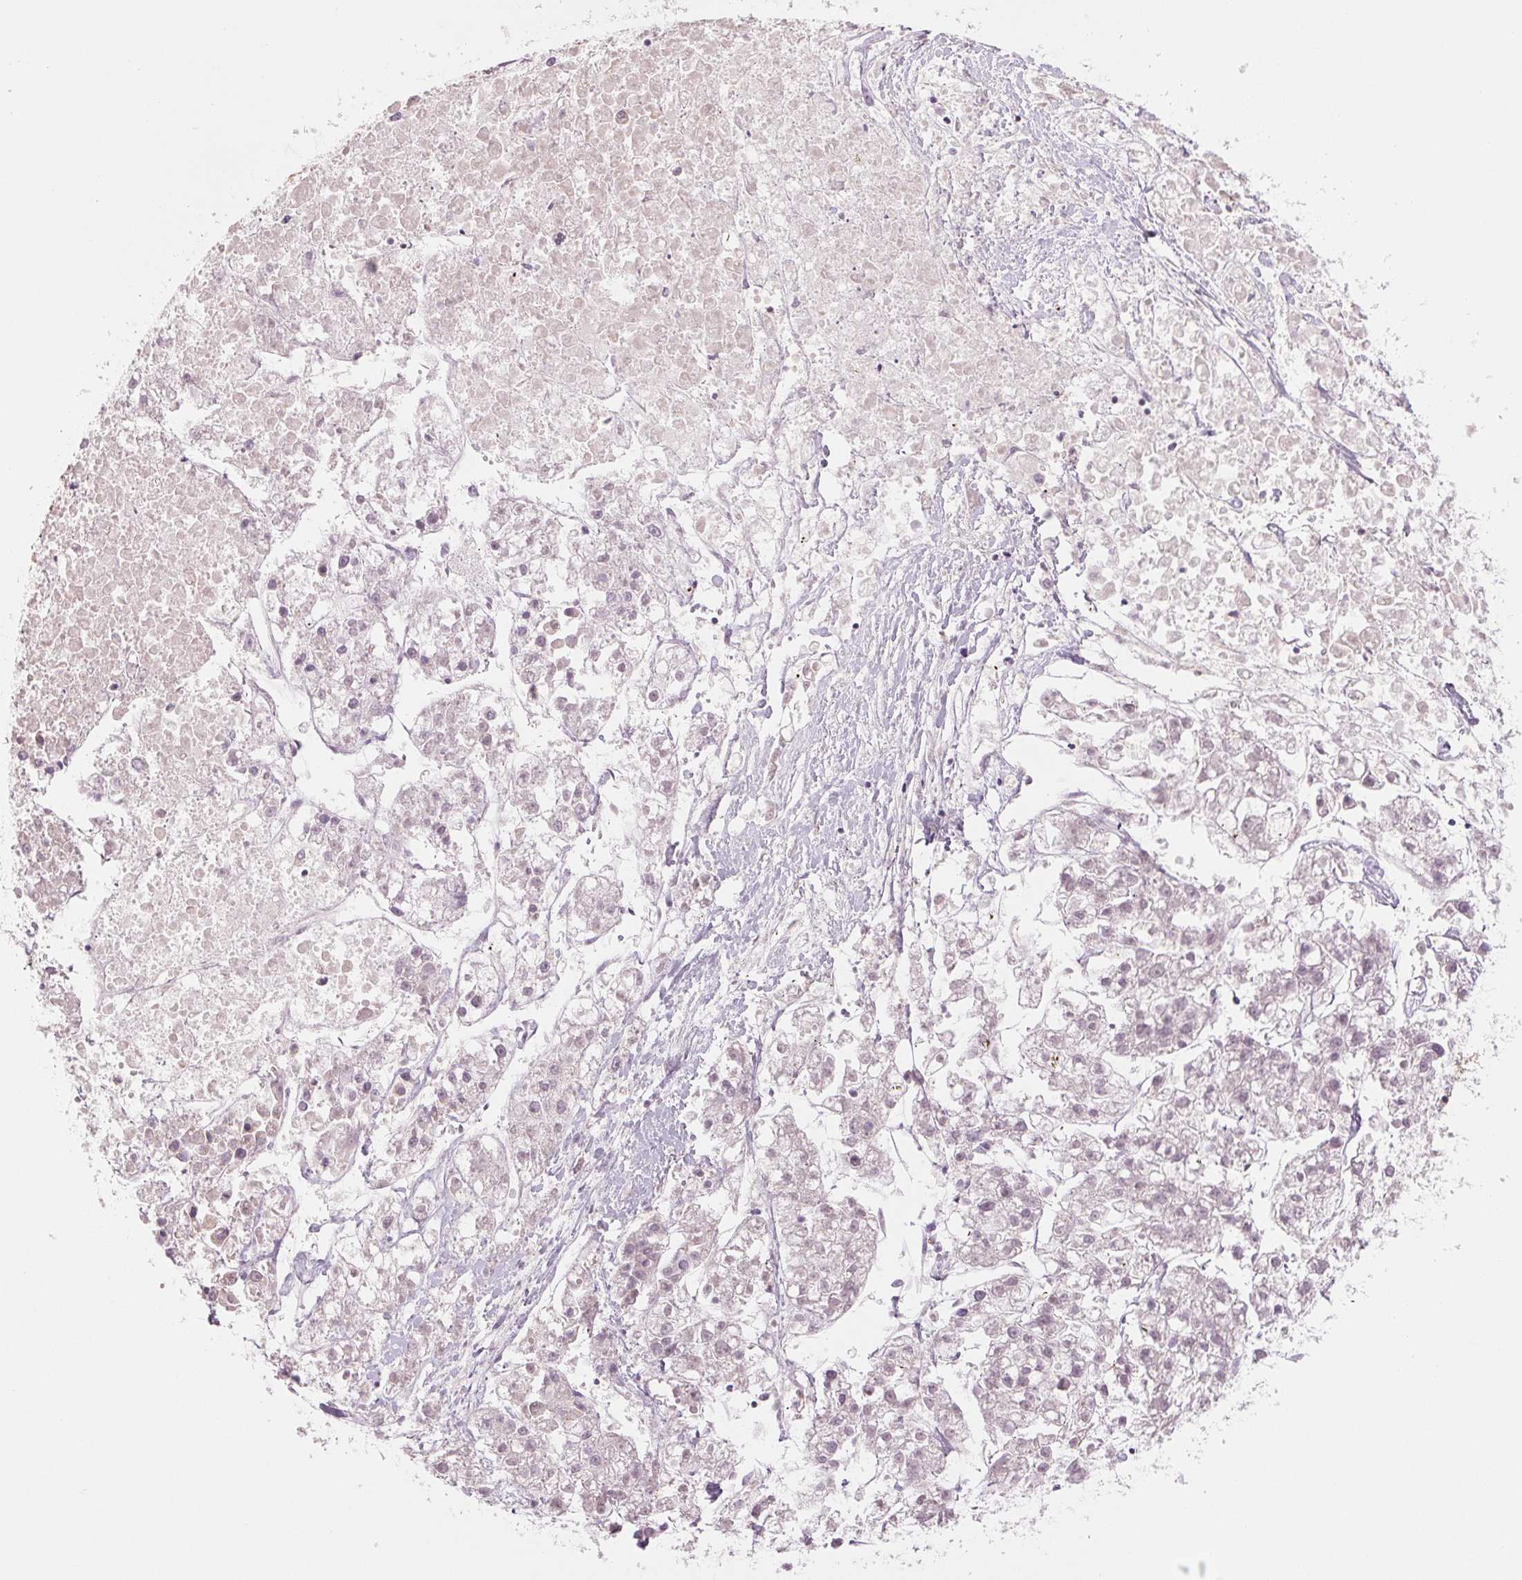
{"staining": {"intensity": "negative", "quantity": "none", "location": "none"}, "tissue": "liver cancer", "cell_type": "Tumor cells", "image_type": "cancer", "snomed": [{"axis": "morphology", "description": "Carcinoma, Hepatocellular, NOS"}, {"axis": "topography", "description": "Liver"}], "caption": "The immunohistochemistry (IHC) micrograph has no significant staining in tumor cells of hepatocellular carcinoma (liver) tissue.", "gene": "TECR", "patient": {"sex": "male", "age": 56}}